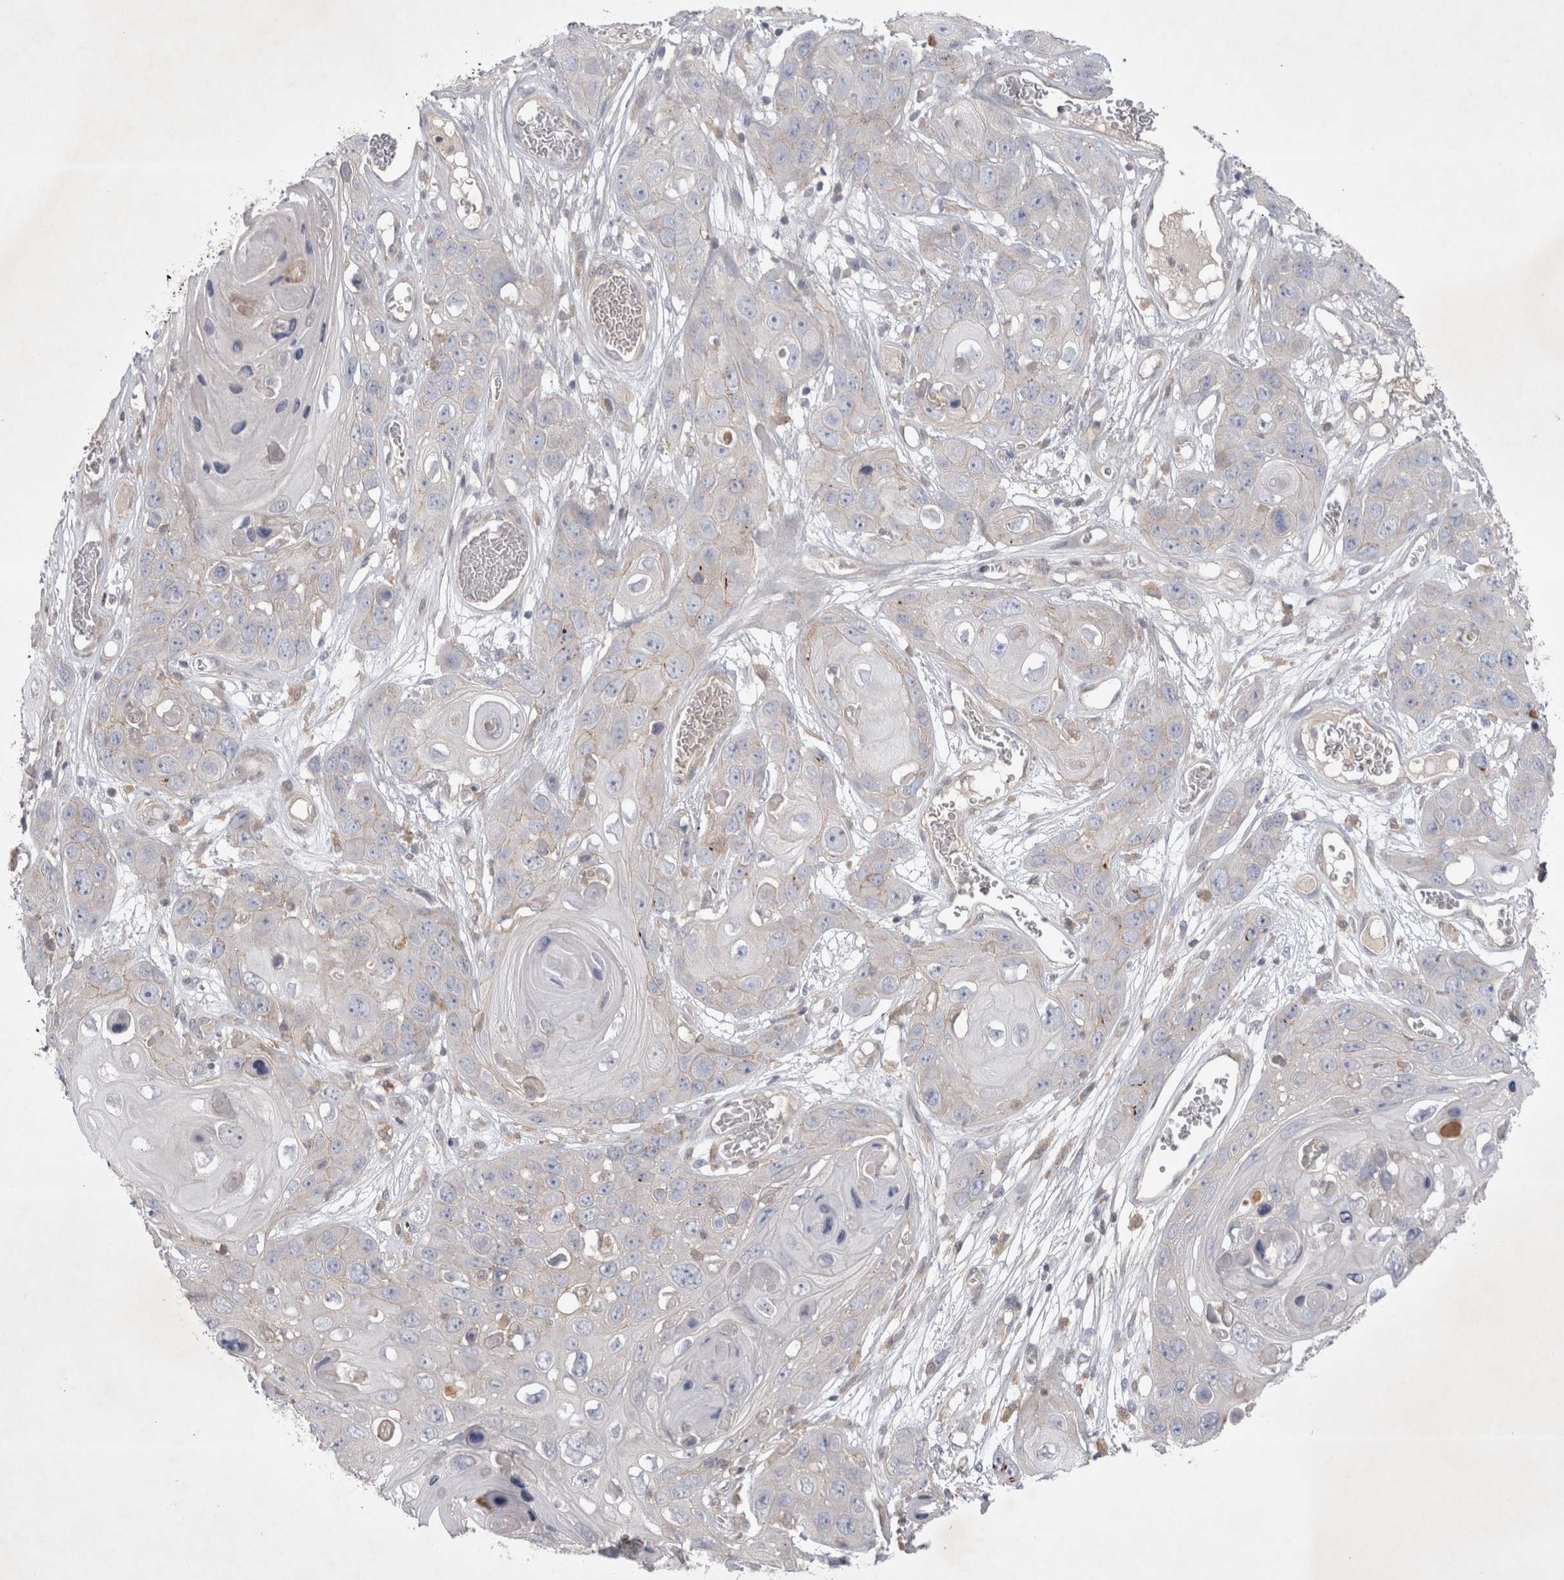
{"staining": {"intensity": "negative", "quantity": "none", "location": "none"}, "tissue": "skin cancer", "cell_type": "Tumor cells", "image_type": "cancer", "snomed": [{"axis": "morphology", "description": "Squamous cell carcinoma, NOS"}, {"axis": "topography", "description": "Skin"}], "caption": "An immunohistochemistry (IHC) image of squamous cell carcinoma (skin) is shown. There is no staining in tumor cells of squamous cell carcinoma (skin).", "gene": "SRD5A3", "patient": {"sex": "male", "age": 55}}